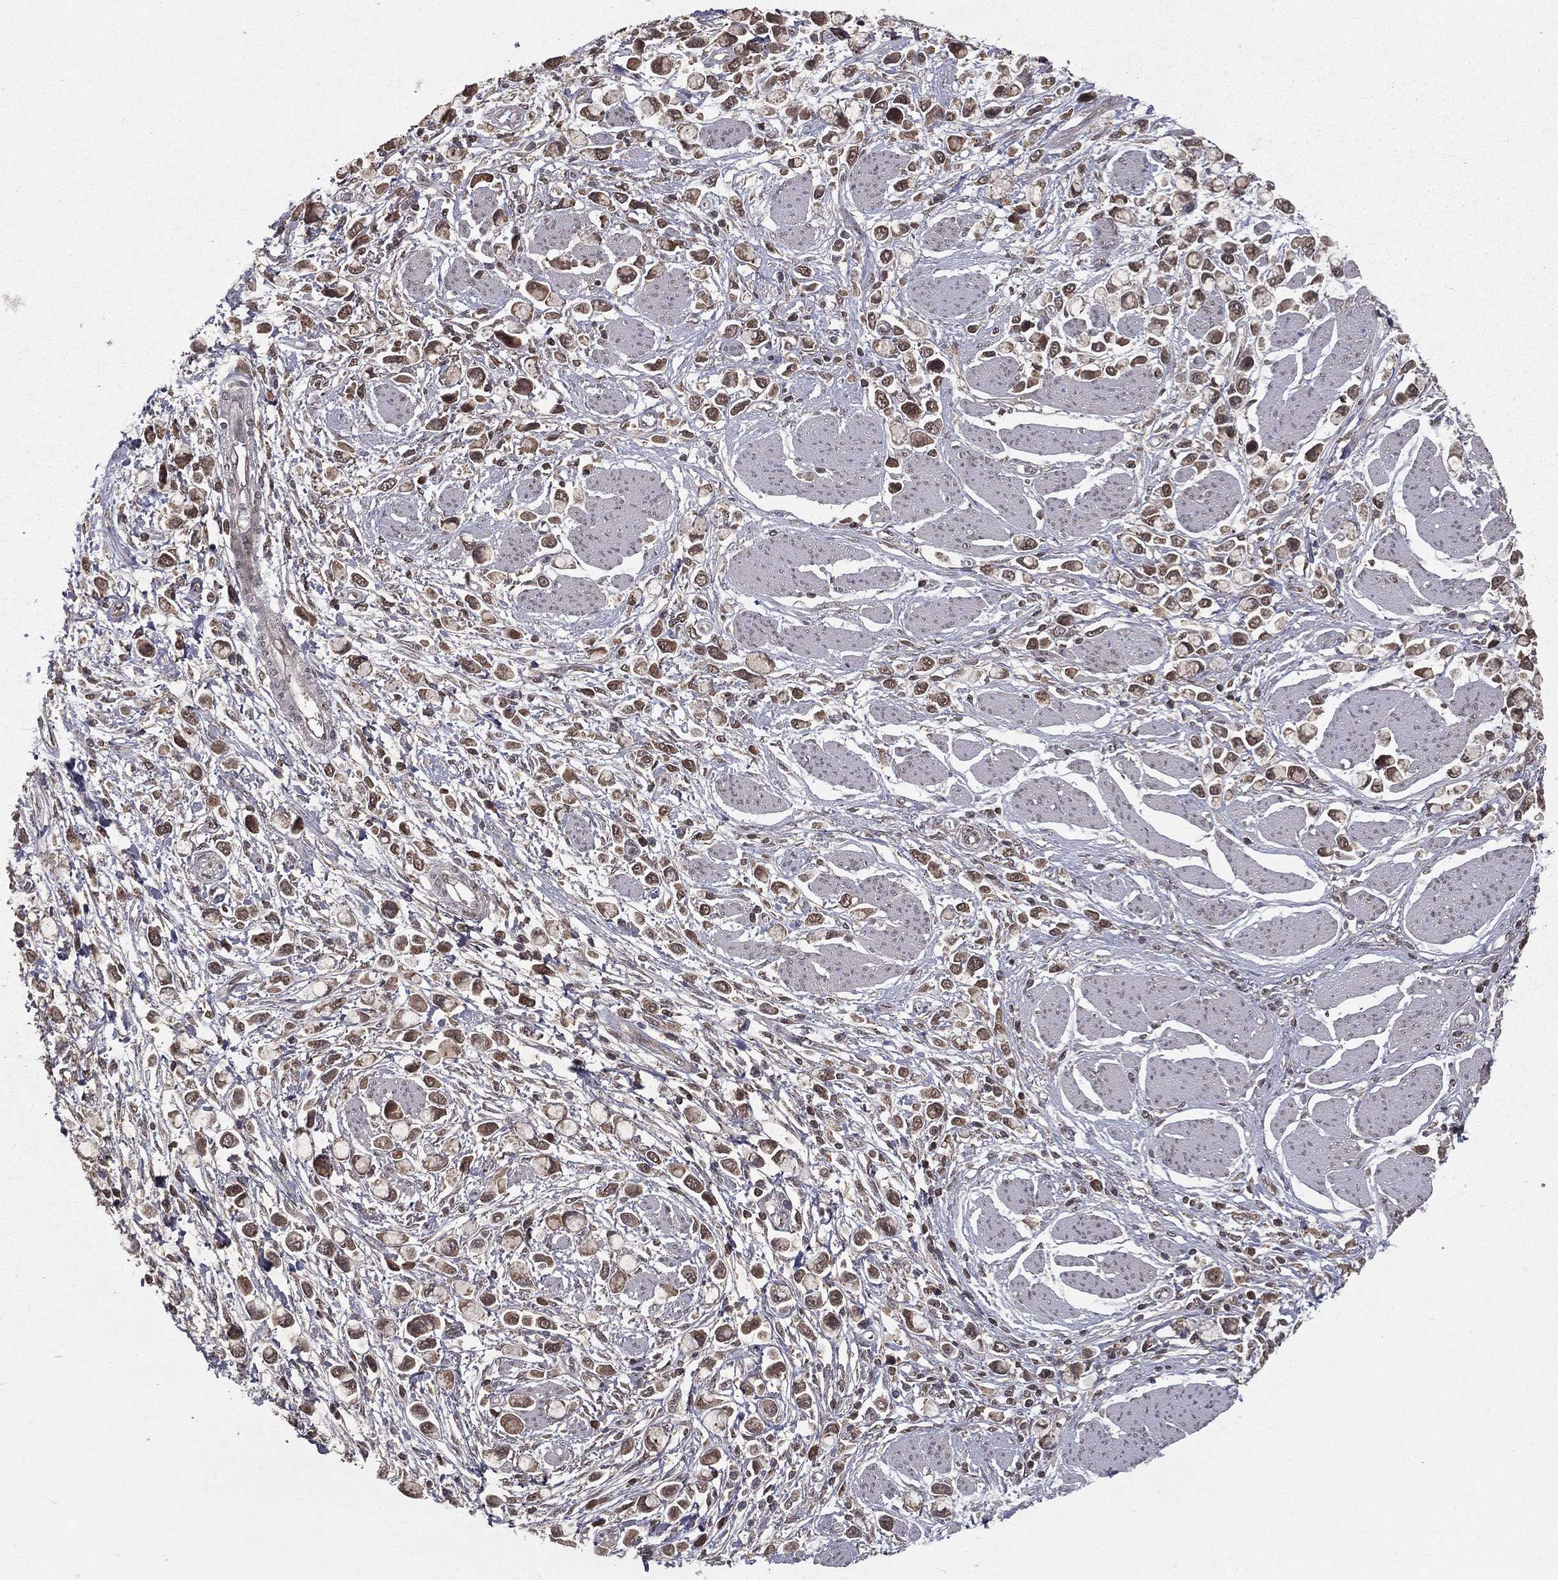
{"staining": {"intensity": "moderate", "quantity": ">75%", "location": "cytoplasmic/membranous"}, "tissue": "stomach cancer", "cell_type": "Tumor cells", "image_type": "cancer", "snomed": [{"axis": "morphology", "description": "Adenocarcinoma, NOS"}, {"axis": "topography", "description": "Stomach"}], "caption": "Stomach cancer (adenocarcinoma) tissue displays moderate cytoplasmic/membranous staining in about >75% of tumor cells, visualized by immunohistochemistry. The staining is performed using DAB (3,3'-diaminobenzidine) brown chromogen to label protein expression. The nuclei are counter-stained blue using hematoxylin.", "gene": "ZDHHC15", "patient": {"sex": "female", "age": 81}}